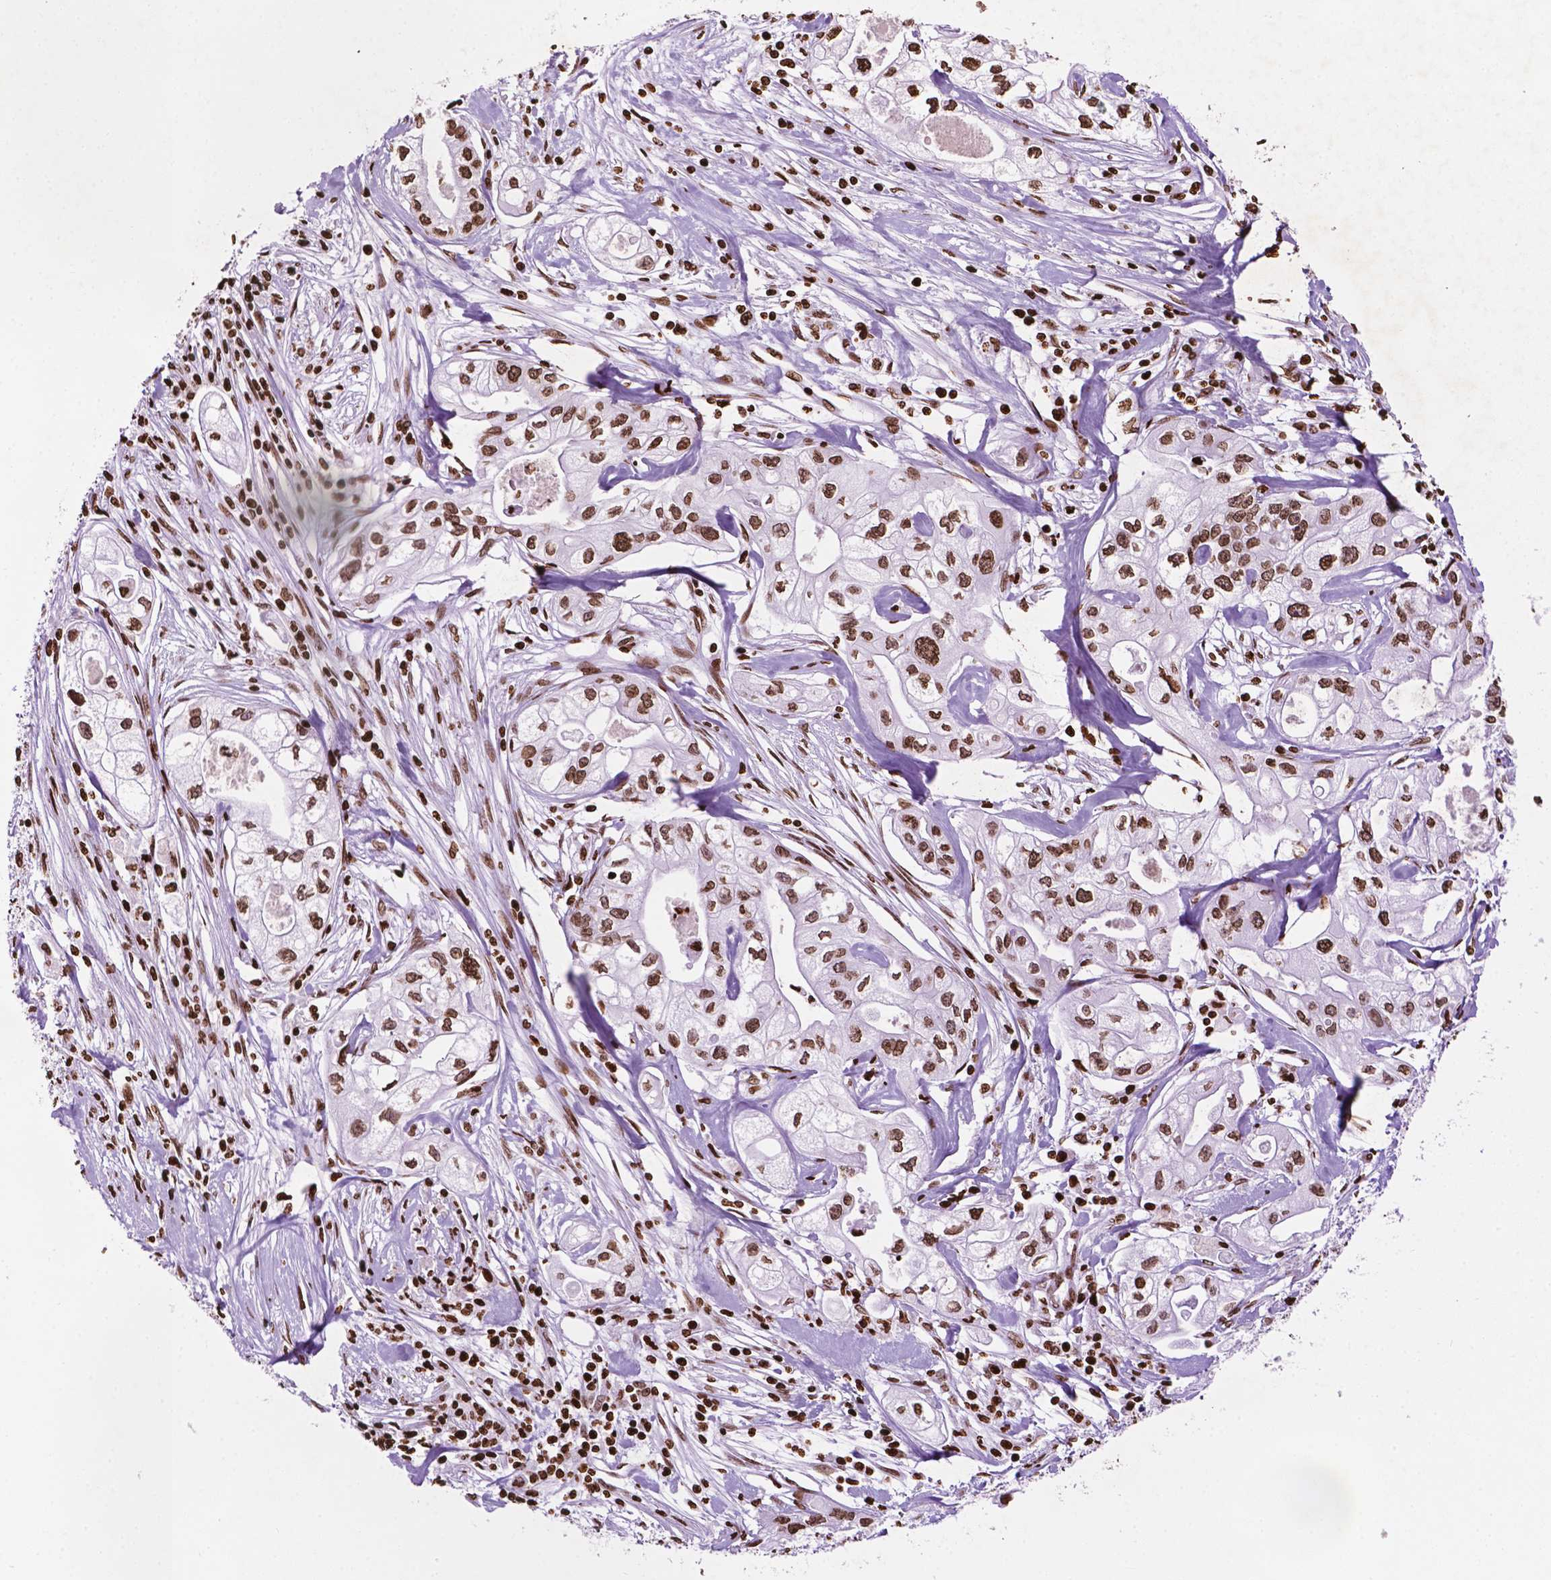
{"staining": {"intensity": "strong", "quantity": ">75%", "location": "nuclear"}, "tissue": "pancreatic cancer", "cell_type": "Tumor cells", "image_type": "cancer", "snomed": [{"axis": "morphology", "description": "Adenocarcinoma, NOS"}, {"axis": "topography", "description": "Pancreas"}], "caption": "Immunohistochemical staining of pancreatic cancer reveals high levels of strong nuclear positivity in approximately >75% of tumor cells.", "gene": "TMEM250", "patient": {"sex": "male", "age": 70}}